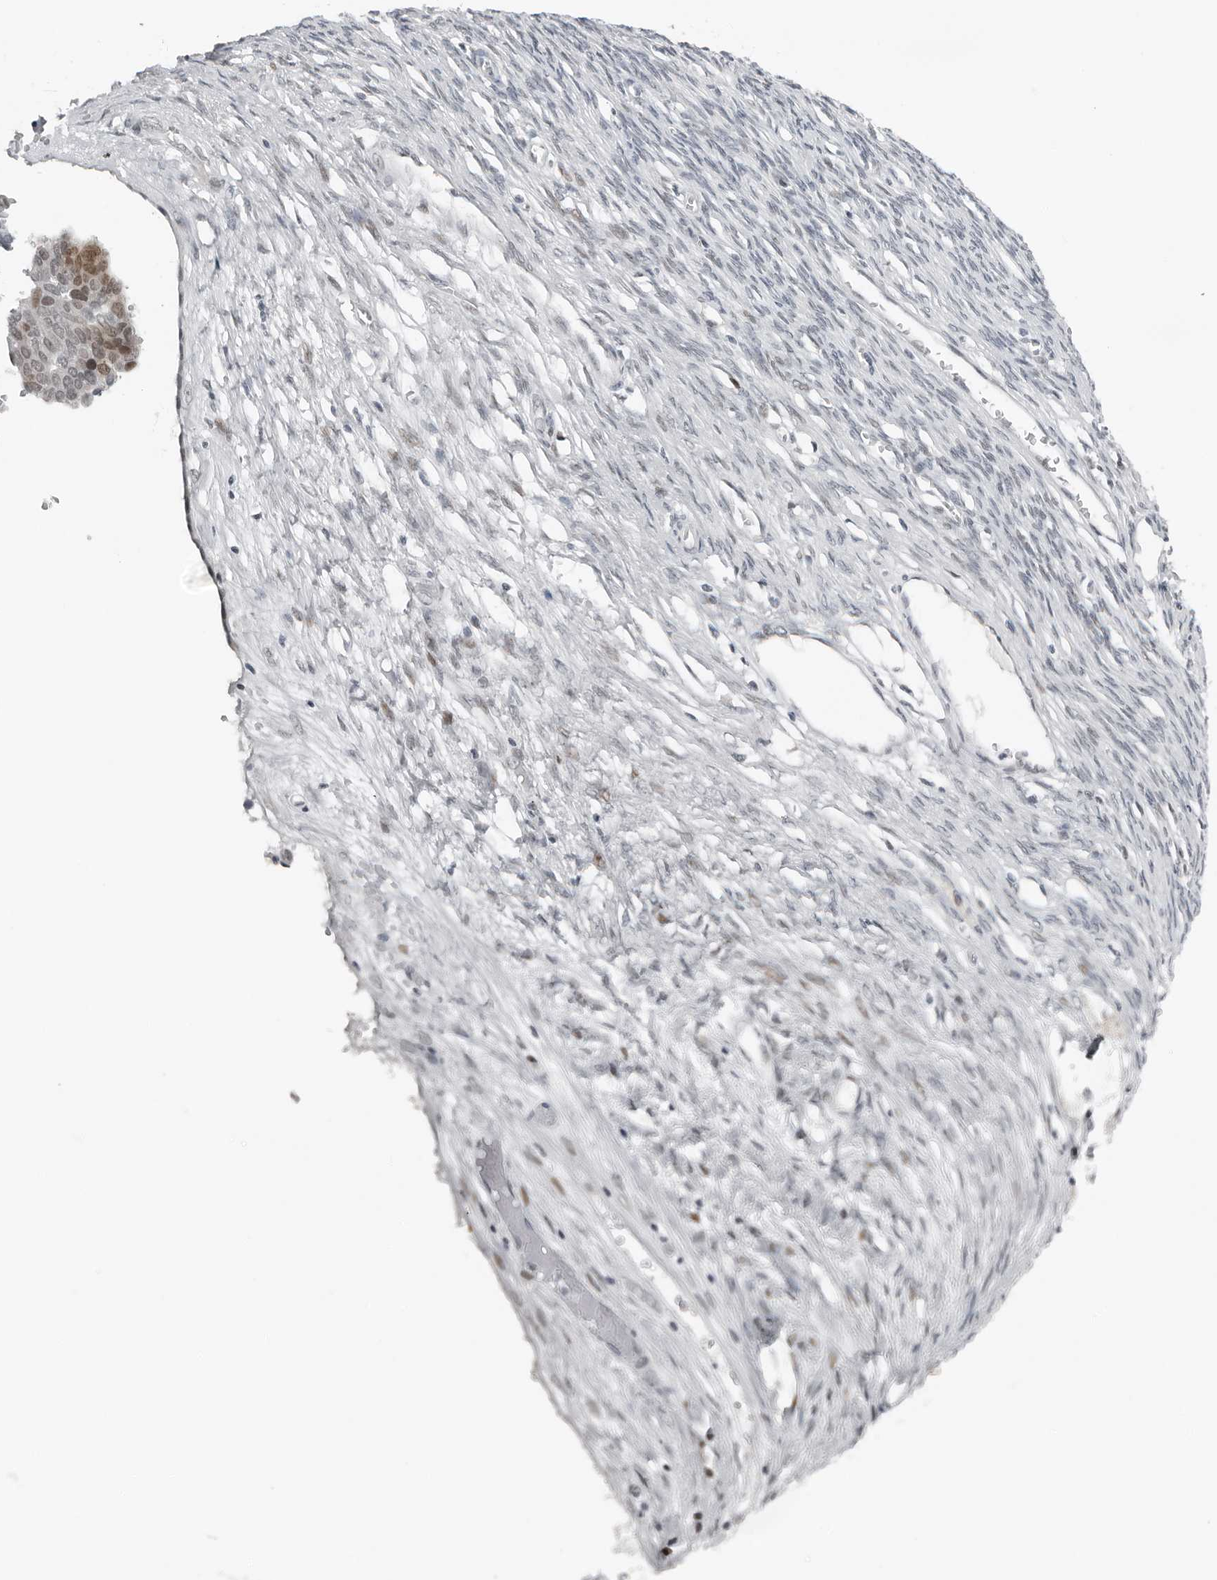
{"staining": {"intensity": "moderate", "quantity": "<25%", "location": "nuclear"}, "tissue": "ovarian cancer", "cell_type": "Tumor cells", "image_type": "cancer", "snomed": [{"axis": "morphology", "description": "Cystadenocarcinoma, serous, NOS"}, {"axis": "topography", "description": "Ovary"}], "caption": "This is an image of immunohistochemistry staining of ovarian cancer (serous cystadenocarcinoma), which shows moderate expression in the nuclear of tumor cells.", "gene": "PPP1R42", "patient": {"sex": "female", "age": 44}}